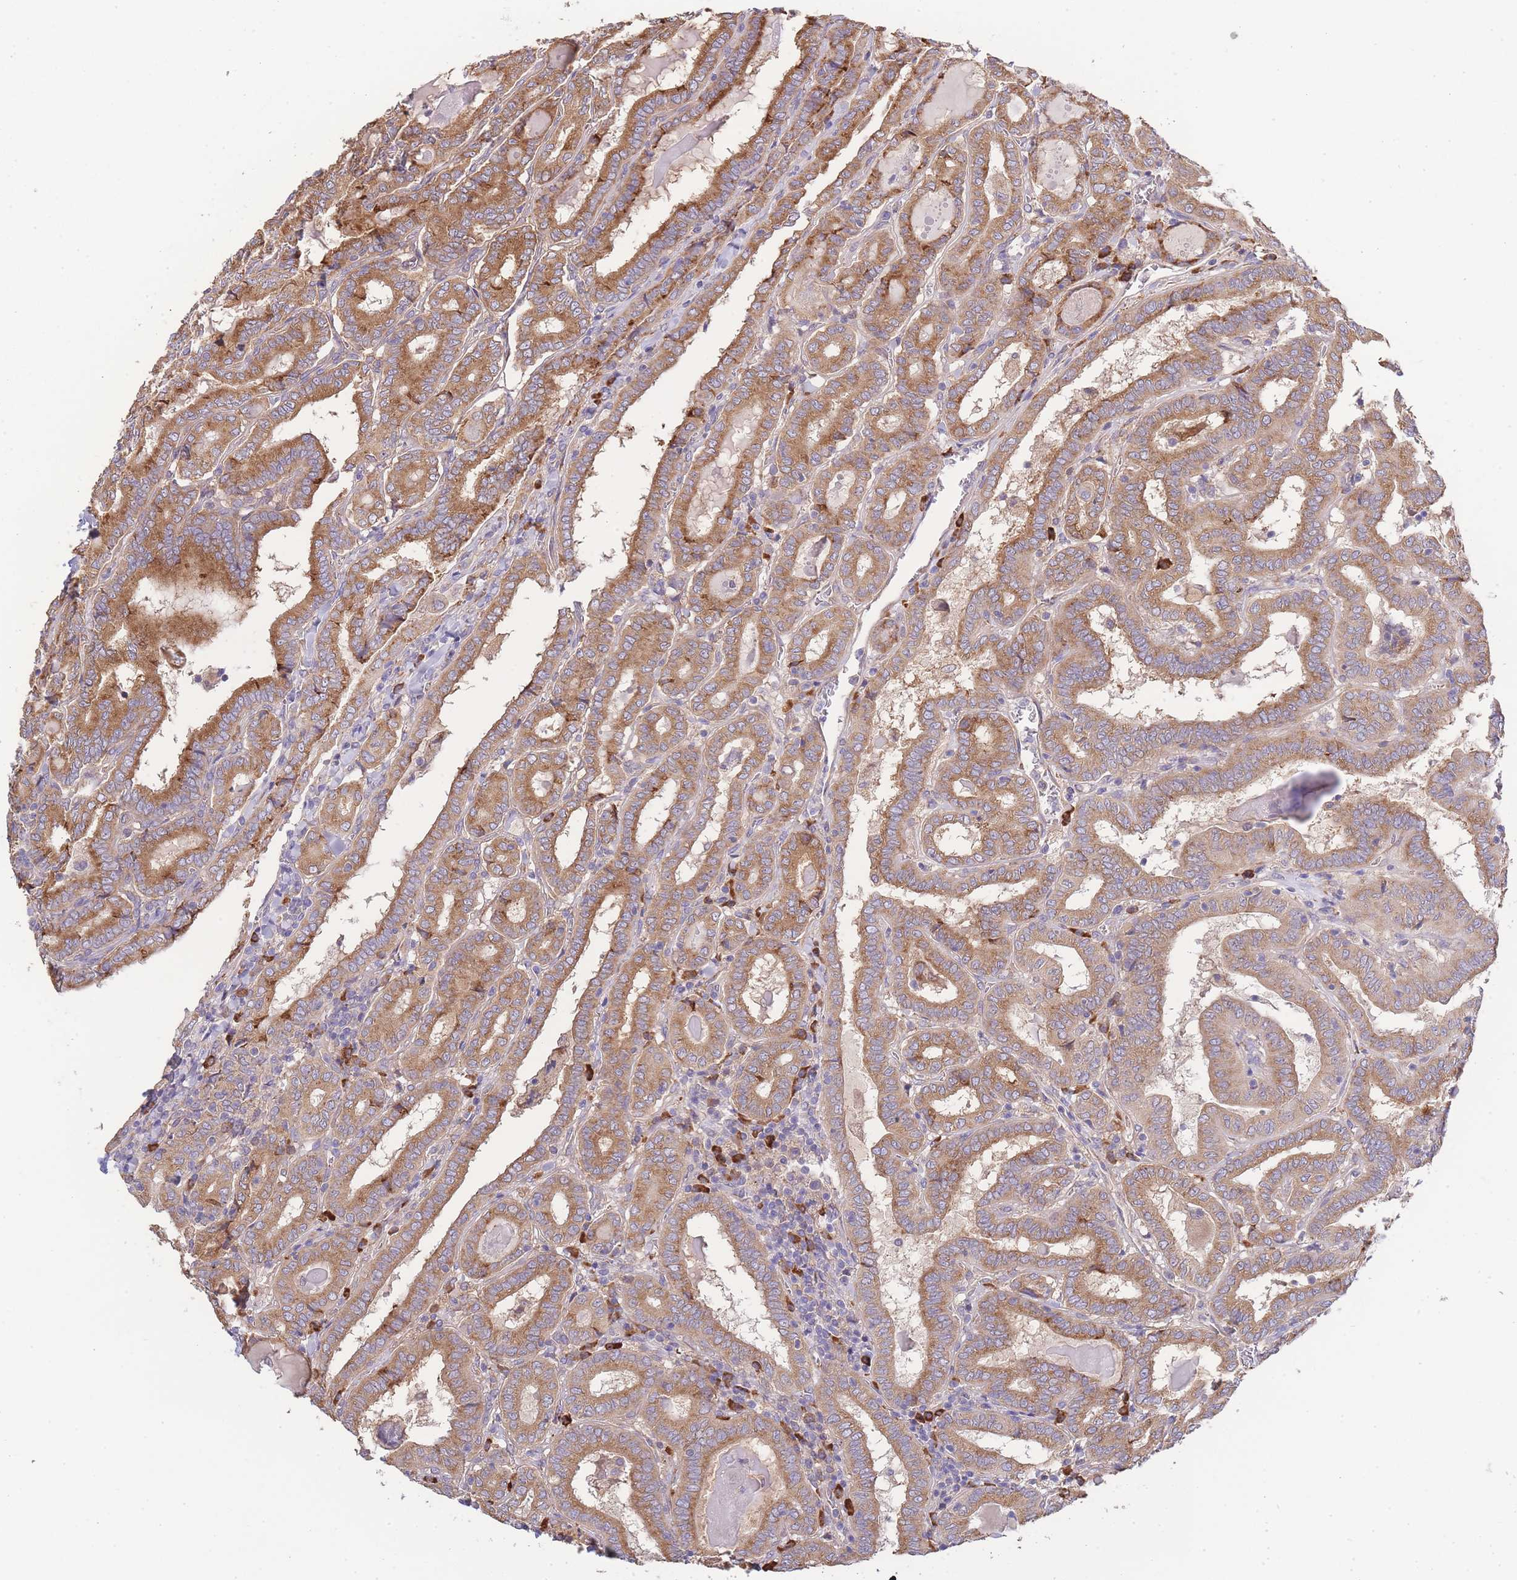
{"staining": {"intensity": "moderate", "quantity": ">75%", "location": "cytoplasmic/membranous"}, "tissue": "thyroid cancer", "cell_type": "Tumor cells", "image_type": "cancer", "snomed": [{"axis": "morphology", "description": "Papillary adenocarcinoma, NOS"}, {"axis": "topography", "description": "Thyroid gland"}], "caption": "Protein staining of thyroid cancer tissue reveals moderate cytoplasmic/membranous expression in approximately >75% of tumor cells.", "gene": "BEX1", "patient": {"sex": "female", "age": 72}}